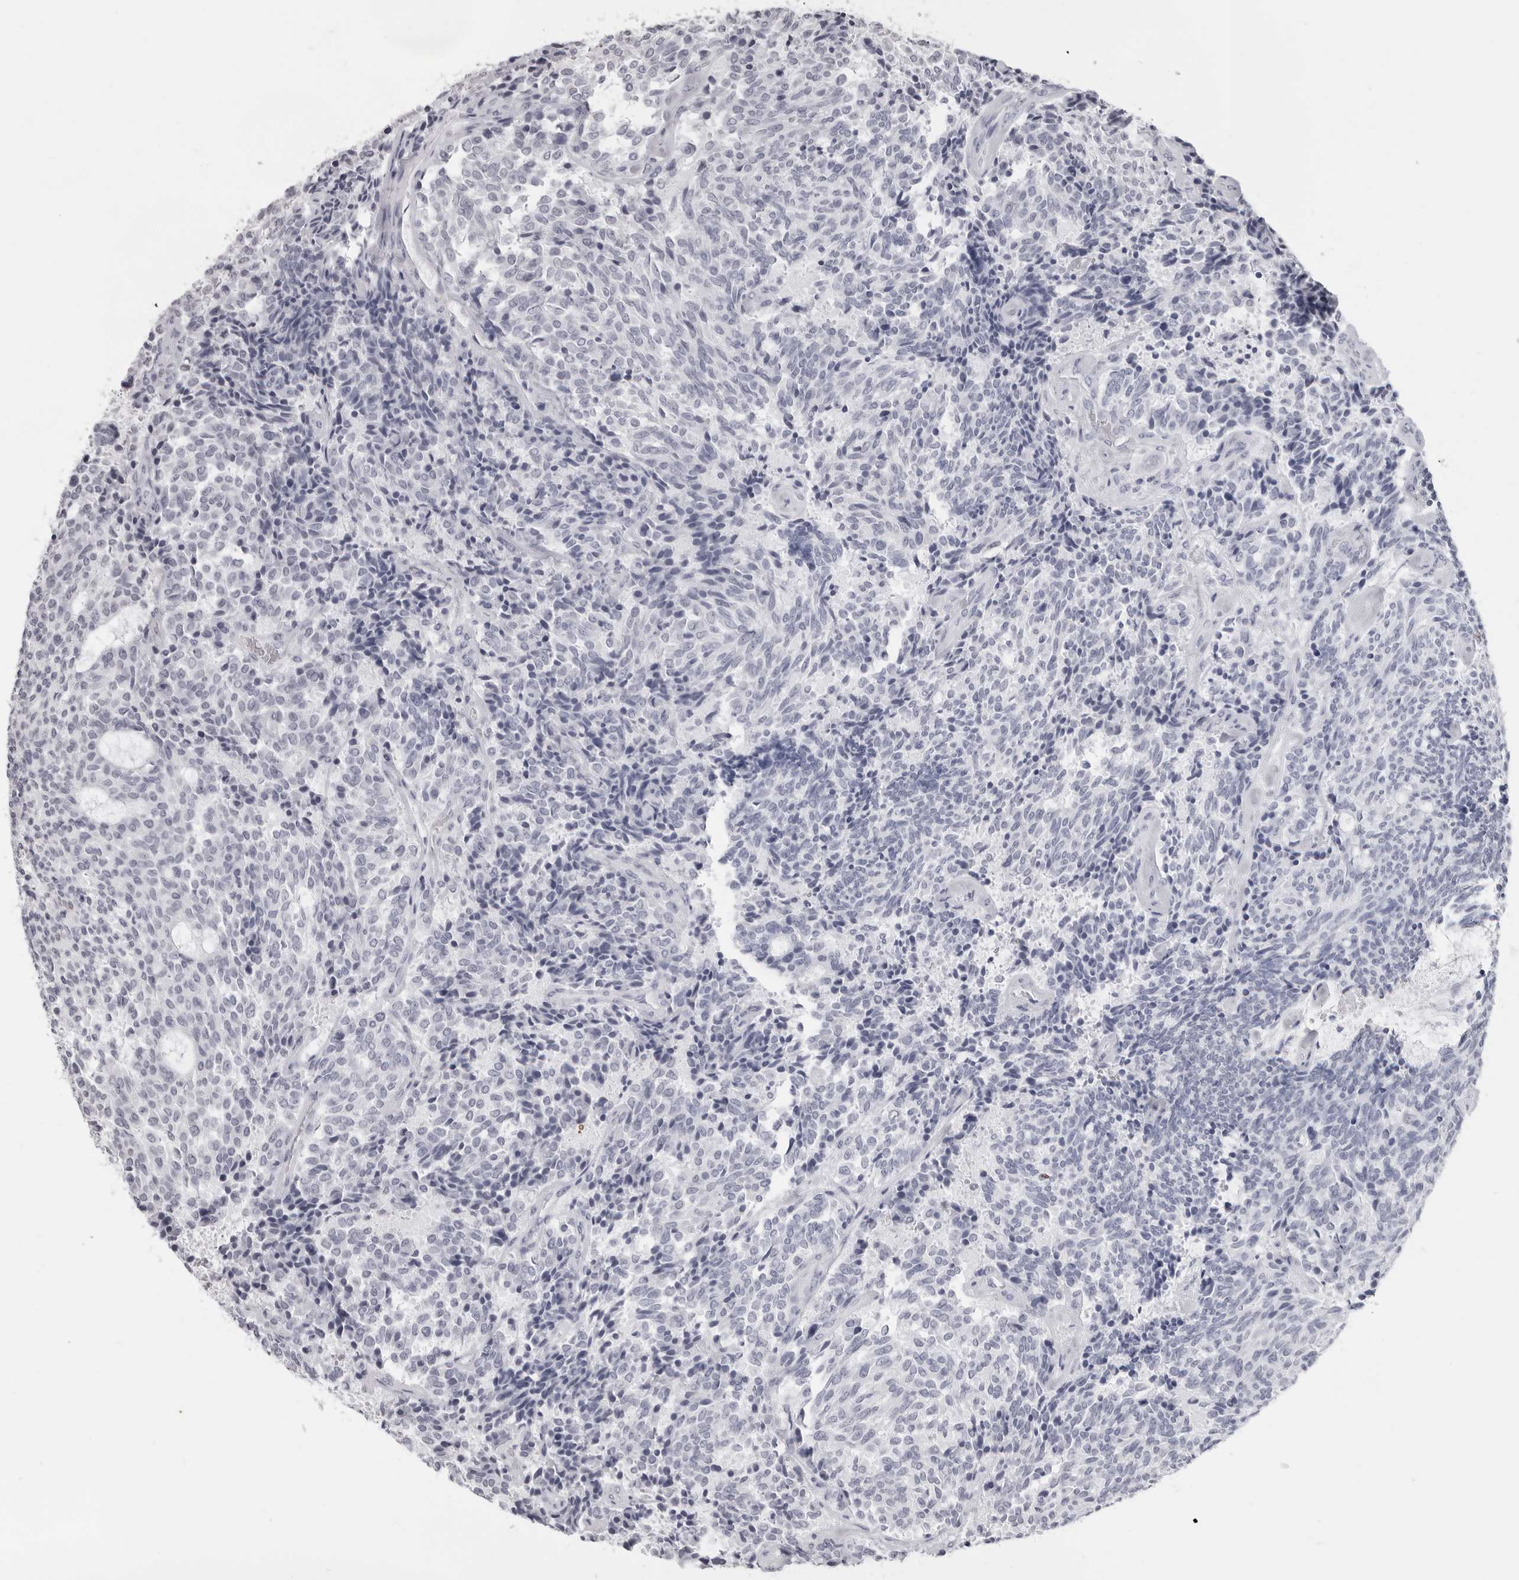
{"staining": {"intensity": "negative", "quantity": "none", "location": "none"}, "tissue": "carcinoid", "cell_type": "Tumor cells", "image_type": "cancer", "snomed": [{"axis": "morphology", "description": "Carcinoid, malignant, NOS"}, {"axis": "topography", "description": "Pancreas"}], "caption": "This is an IHC micrograph of carcinoid (malignant). There is no positivity in tumor cells.", "gene": "SRGAP2", "patient": {"sex": "female", "age": 54}}